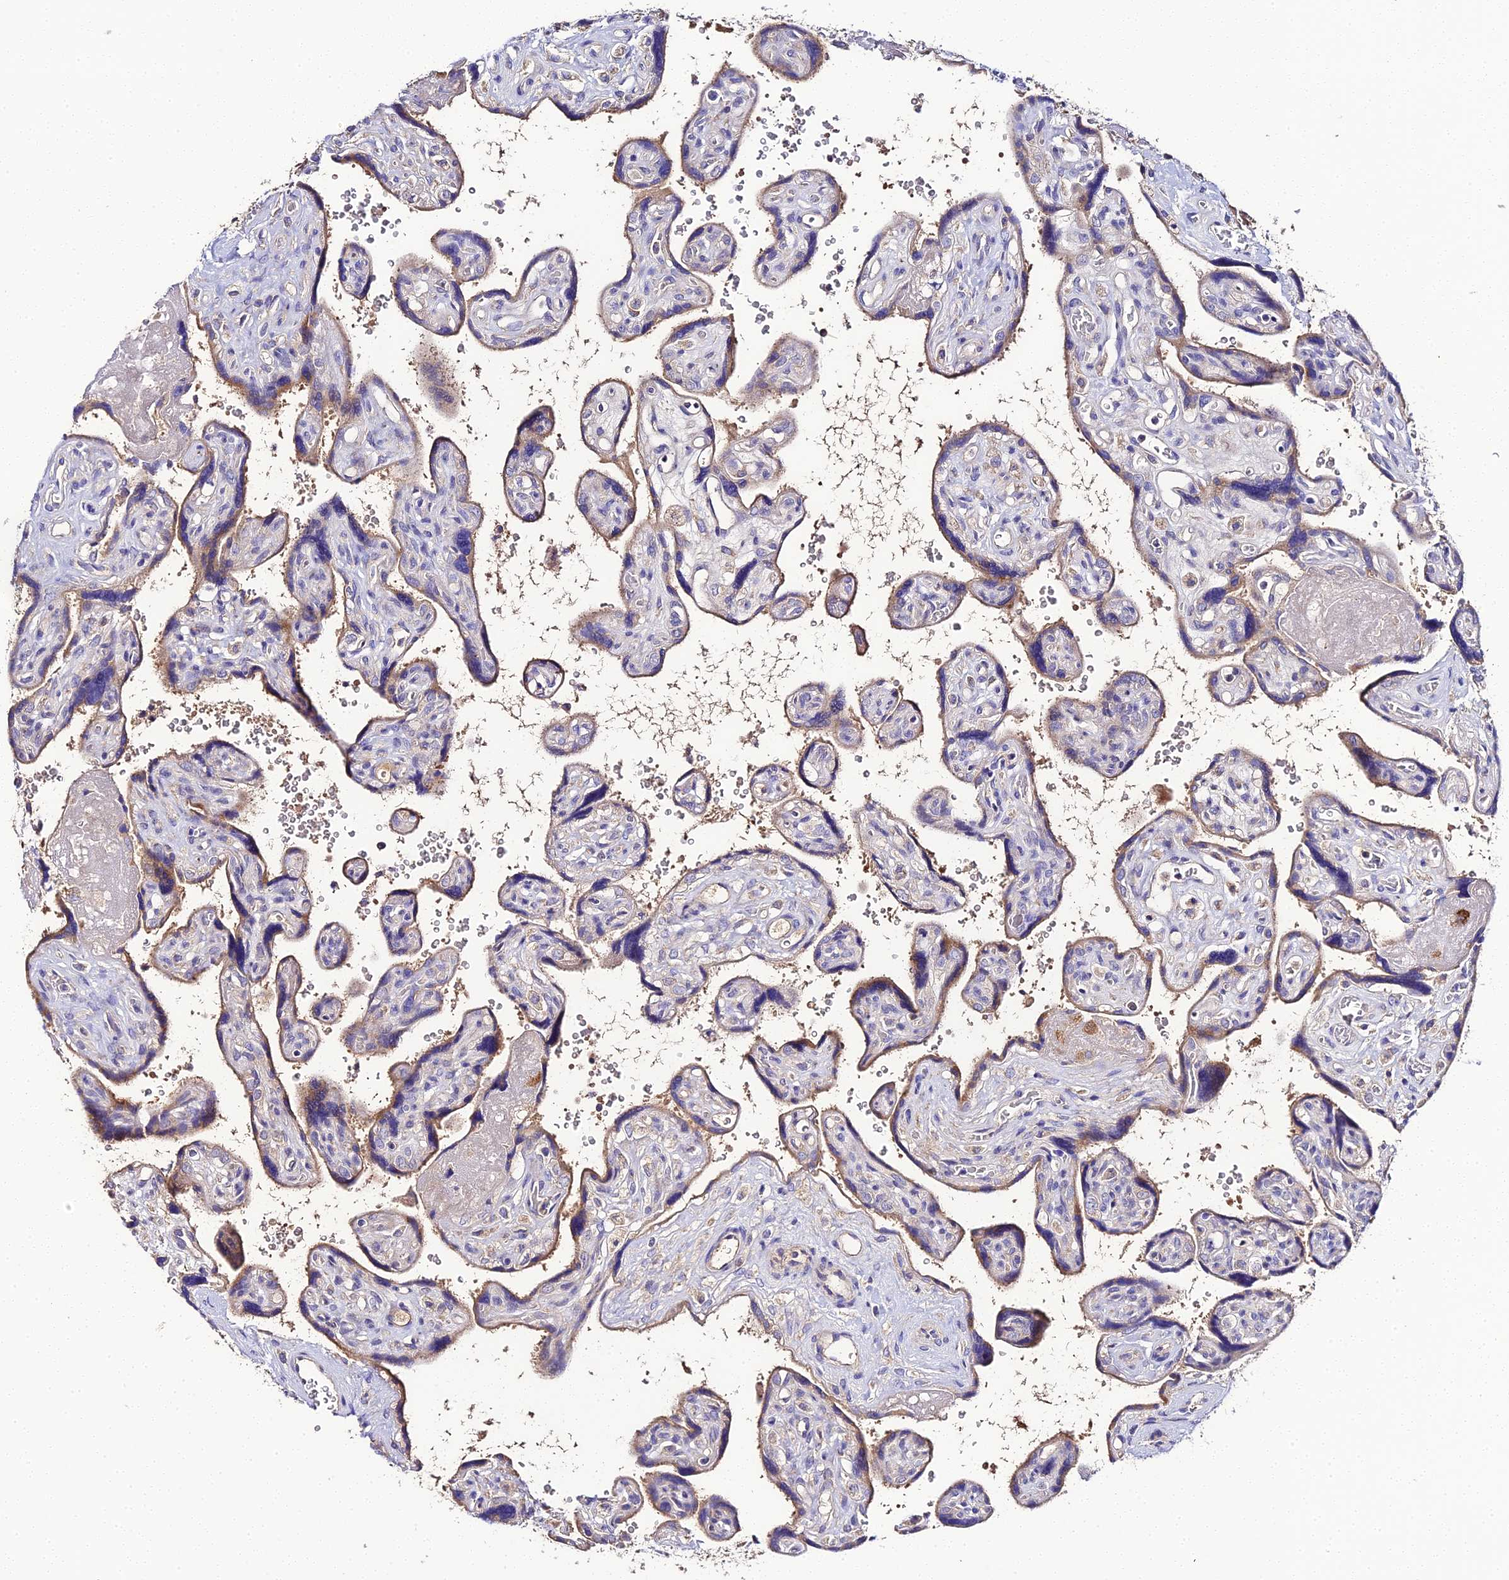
{"staining": {"intensity": "moderate", "quantity": "25%-75%", "location": "cytoplasmic/membranous"}, "tissue": "placenta", "cell_type": "Trophoblastic cells", "image_type": "normal", "snomed": [{"axis": "morphology", "description": "Normal tissue, NOS"}, {"axis": "topography", "description": "Placenta"}], "caption": "The photomicrograph displays a brown stain indicating the presence of a protein in the cytoplasmic/membranous of trophoblastic cells in placenta.", "gene": "SCX", "patient": {"sex": "female", "age": 39}}